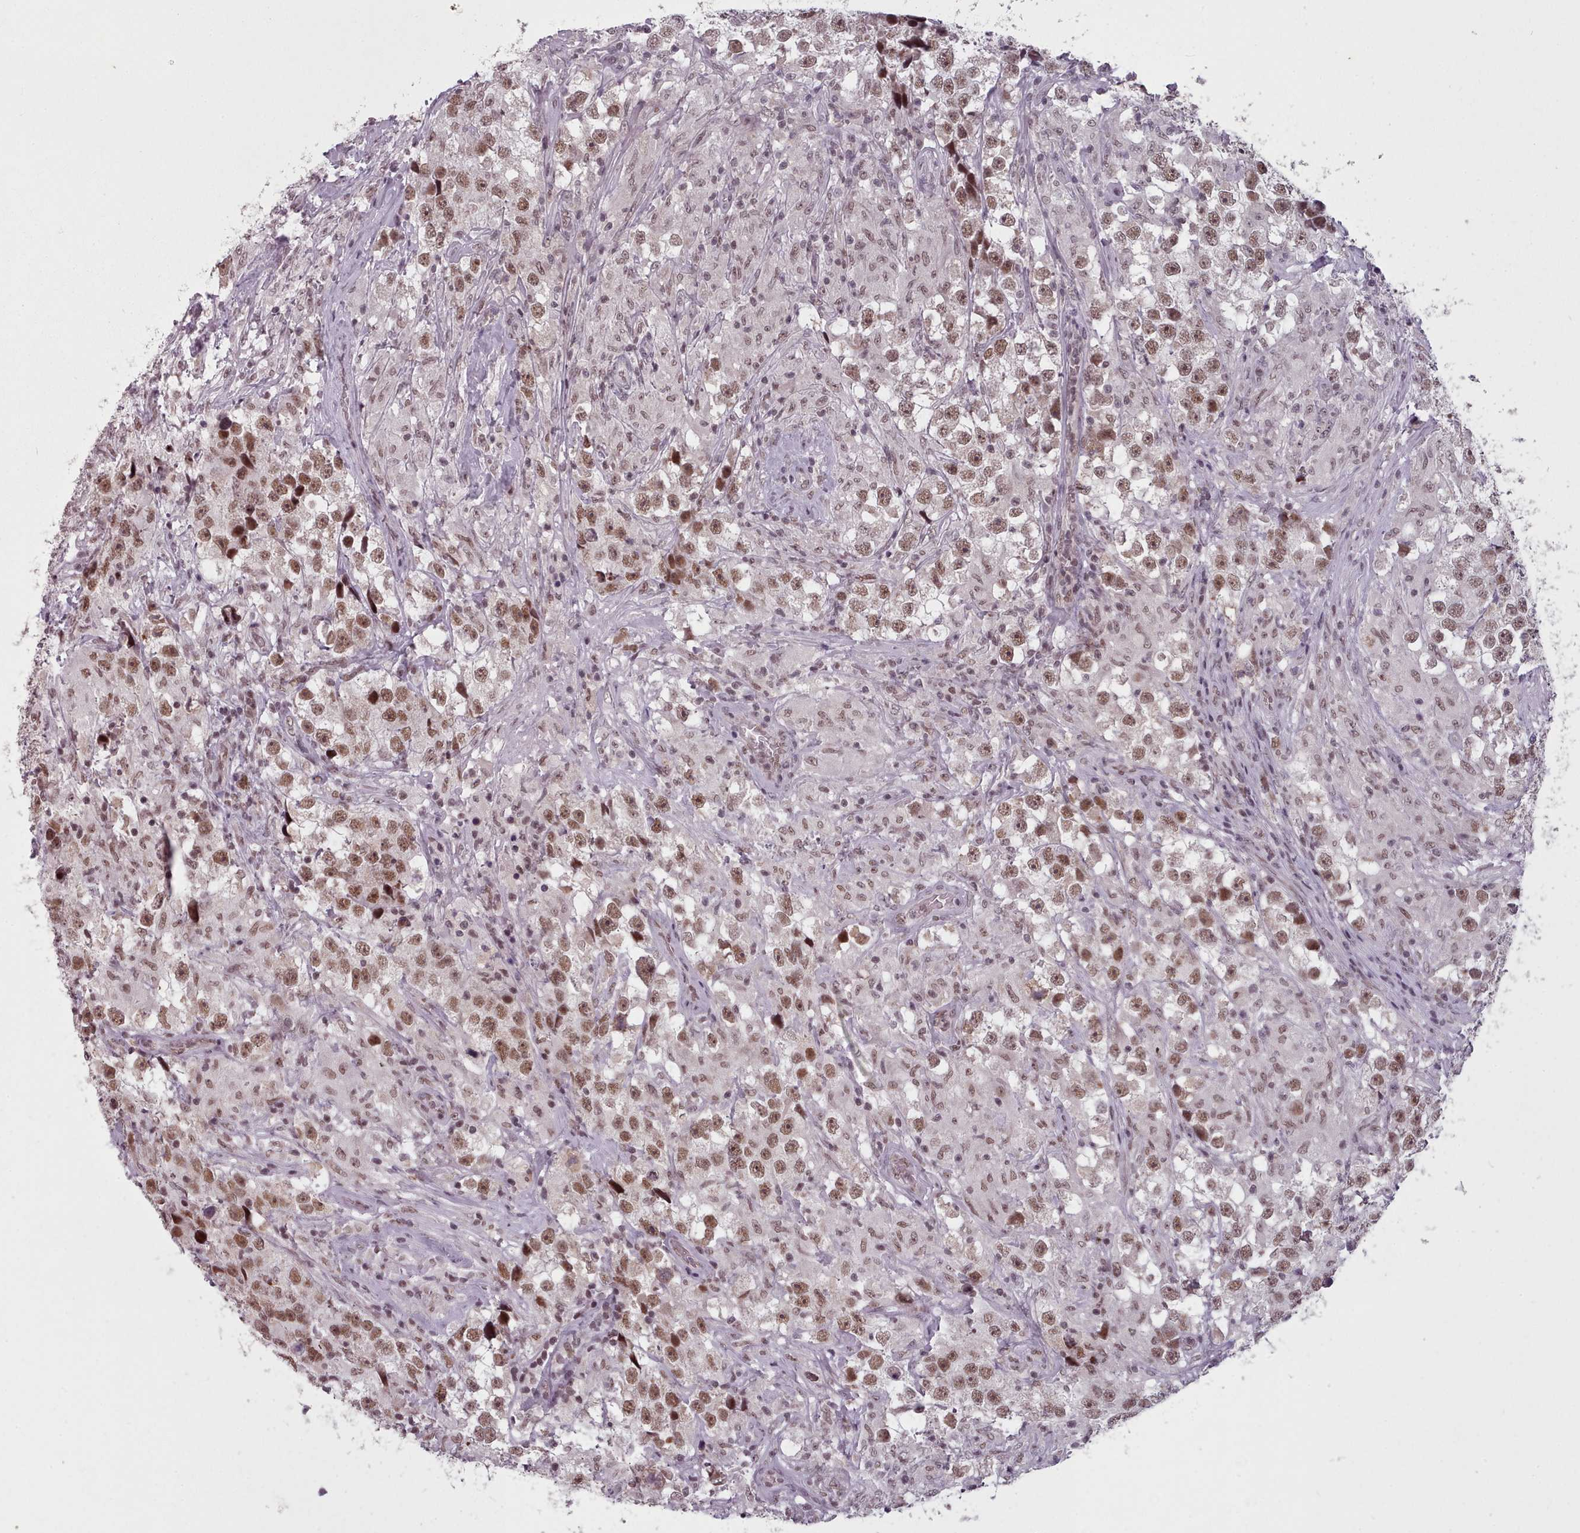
{"staining": {"intensity": "moderate", "quantity": ">75%", "location": "nuclear"}, "tissue": "testis cancer", "cell_type": "Tumor cells", "image_type": "cancer", "snomed": [{"axis": "morphology", "description": "Seminoma, NOS"}, {"axis": "topography", "description": "Testis"}], "caption": "Tumor cells display moderate nuclear staining in approximately >75% of cells in testis cancer (seminoma). (DAB (3,3'-diaminobenzidine) IHC, brown staining for protein, blue staining for nuclei).", "gene": "SRSF9", "patient": {"sex": "male", "age": 46}}